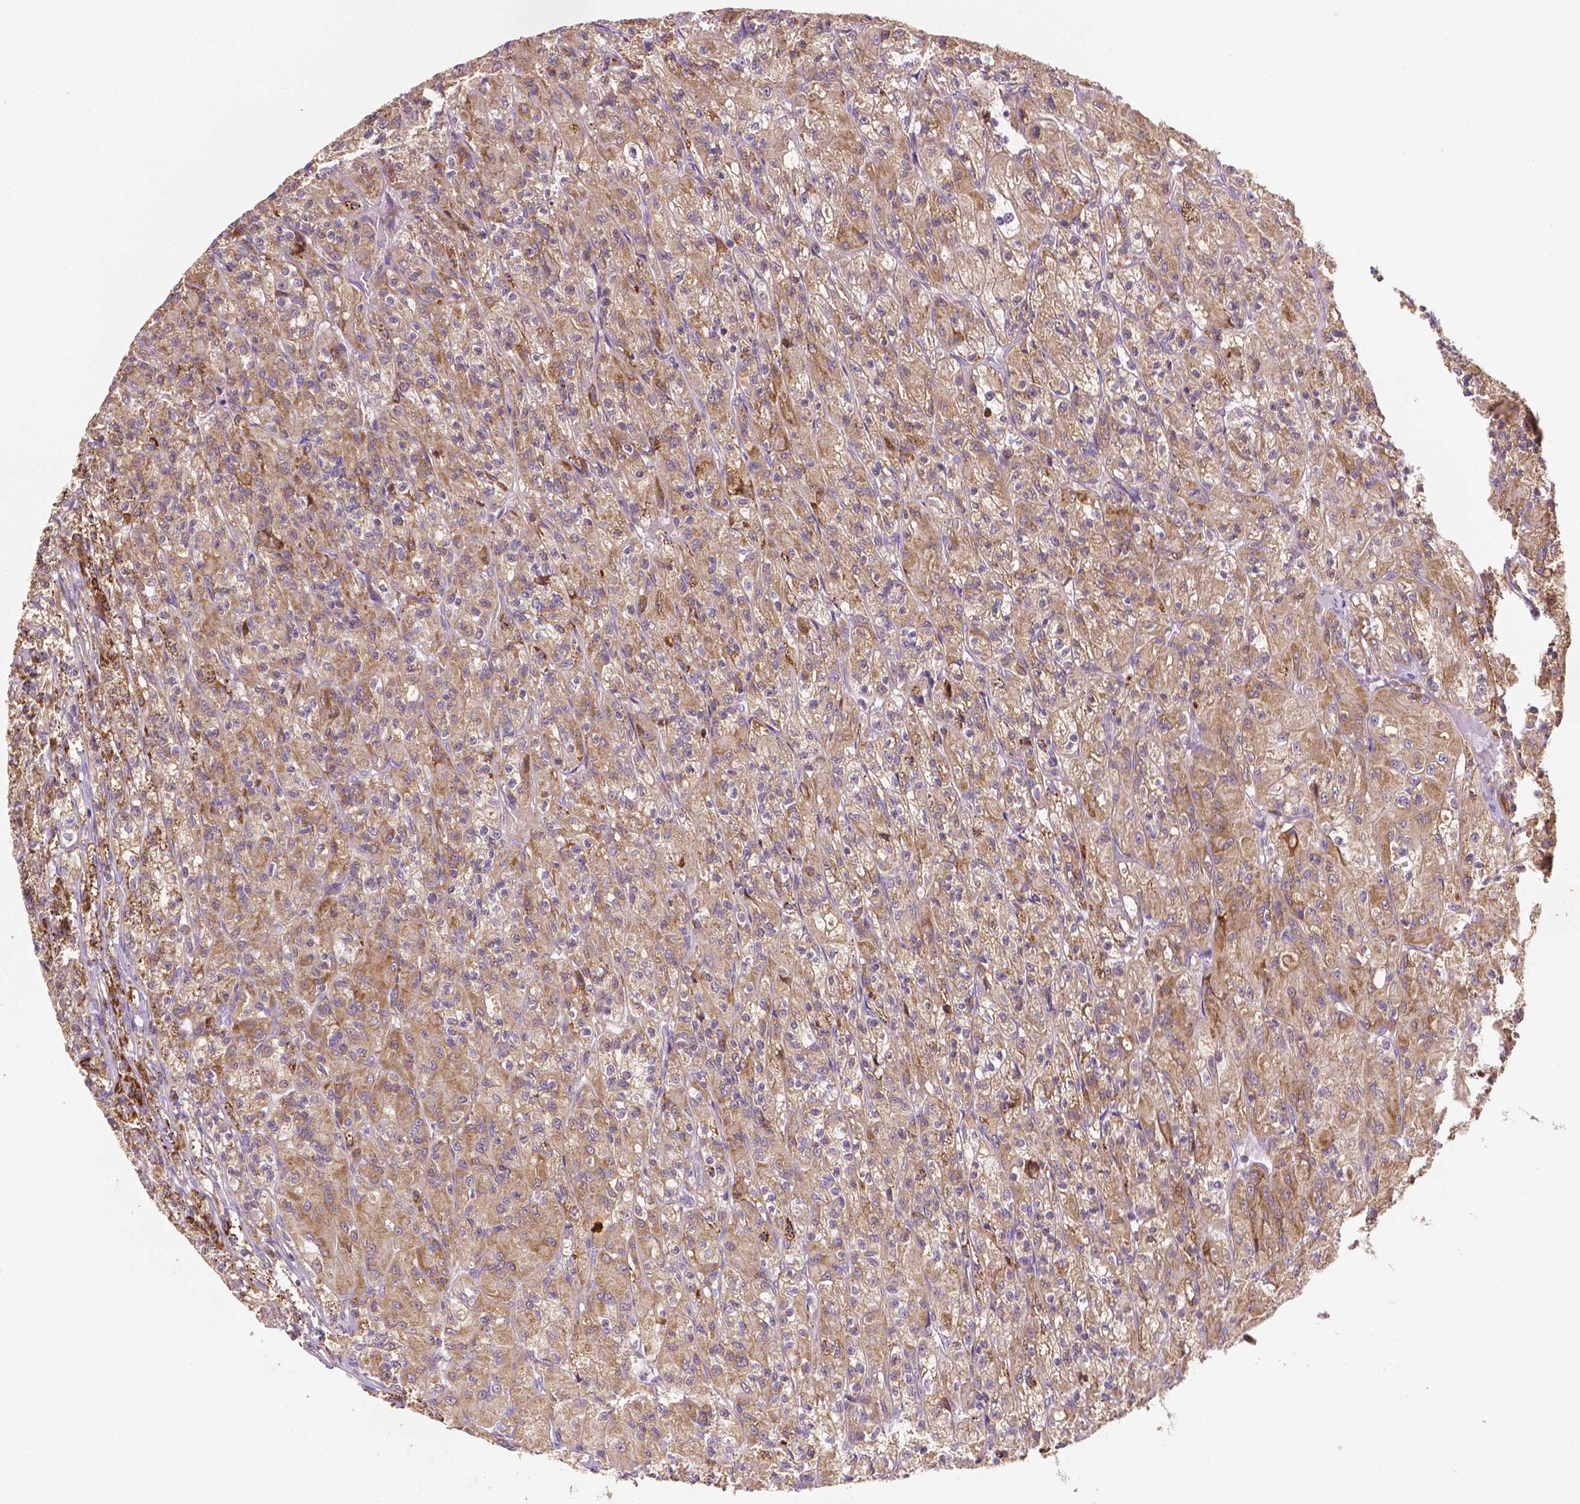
{"staining": {"intensity": "moderate", "quantity": ">75%", "location": "cytoplasmic/membranous"}, "tissue": "renal cancer", "cell_type": "Tumor cells", "image_type": "cancer", "snomed": [{"axis": "morphology", "description": "Adenocarcinoma, NOS"}, {"axis": "topography", "description": "Kidney"}], "caption": "Moderate cytoplasmic/membranous protein staining is appreciated in approximately >75% of tumor cells in adenocarcinoma (renal).", "gene": "ILVBL", "patient": {"sex": "female", "age": 70}}